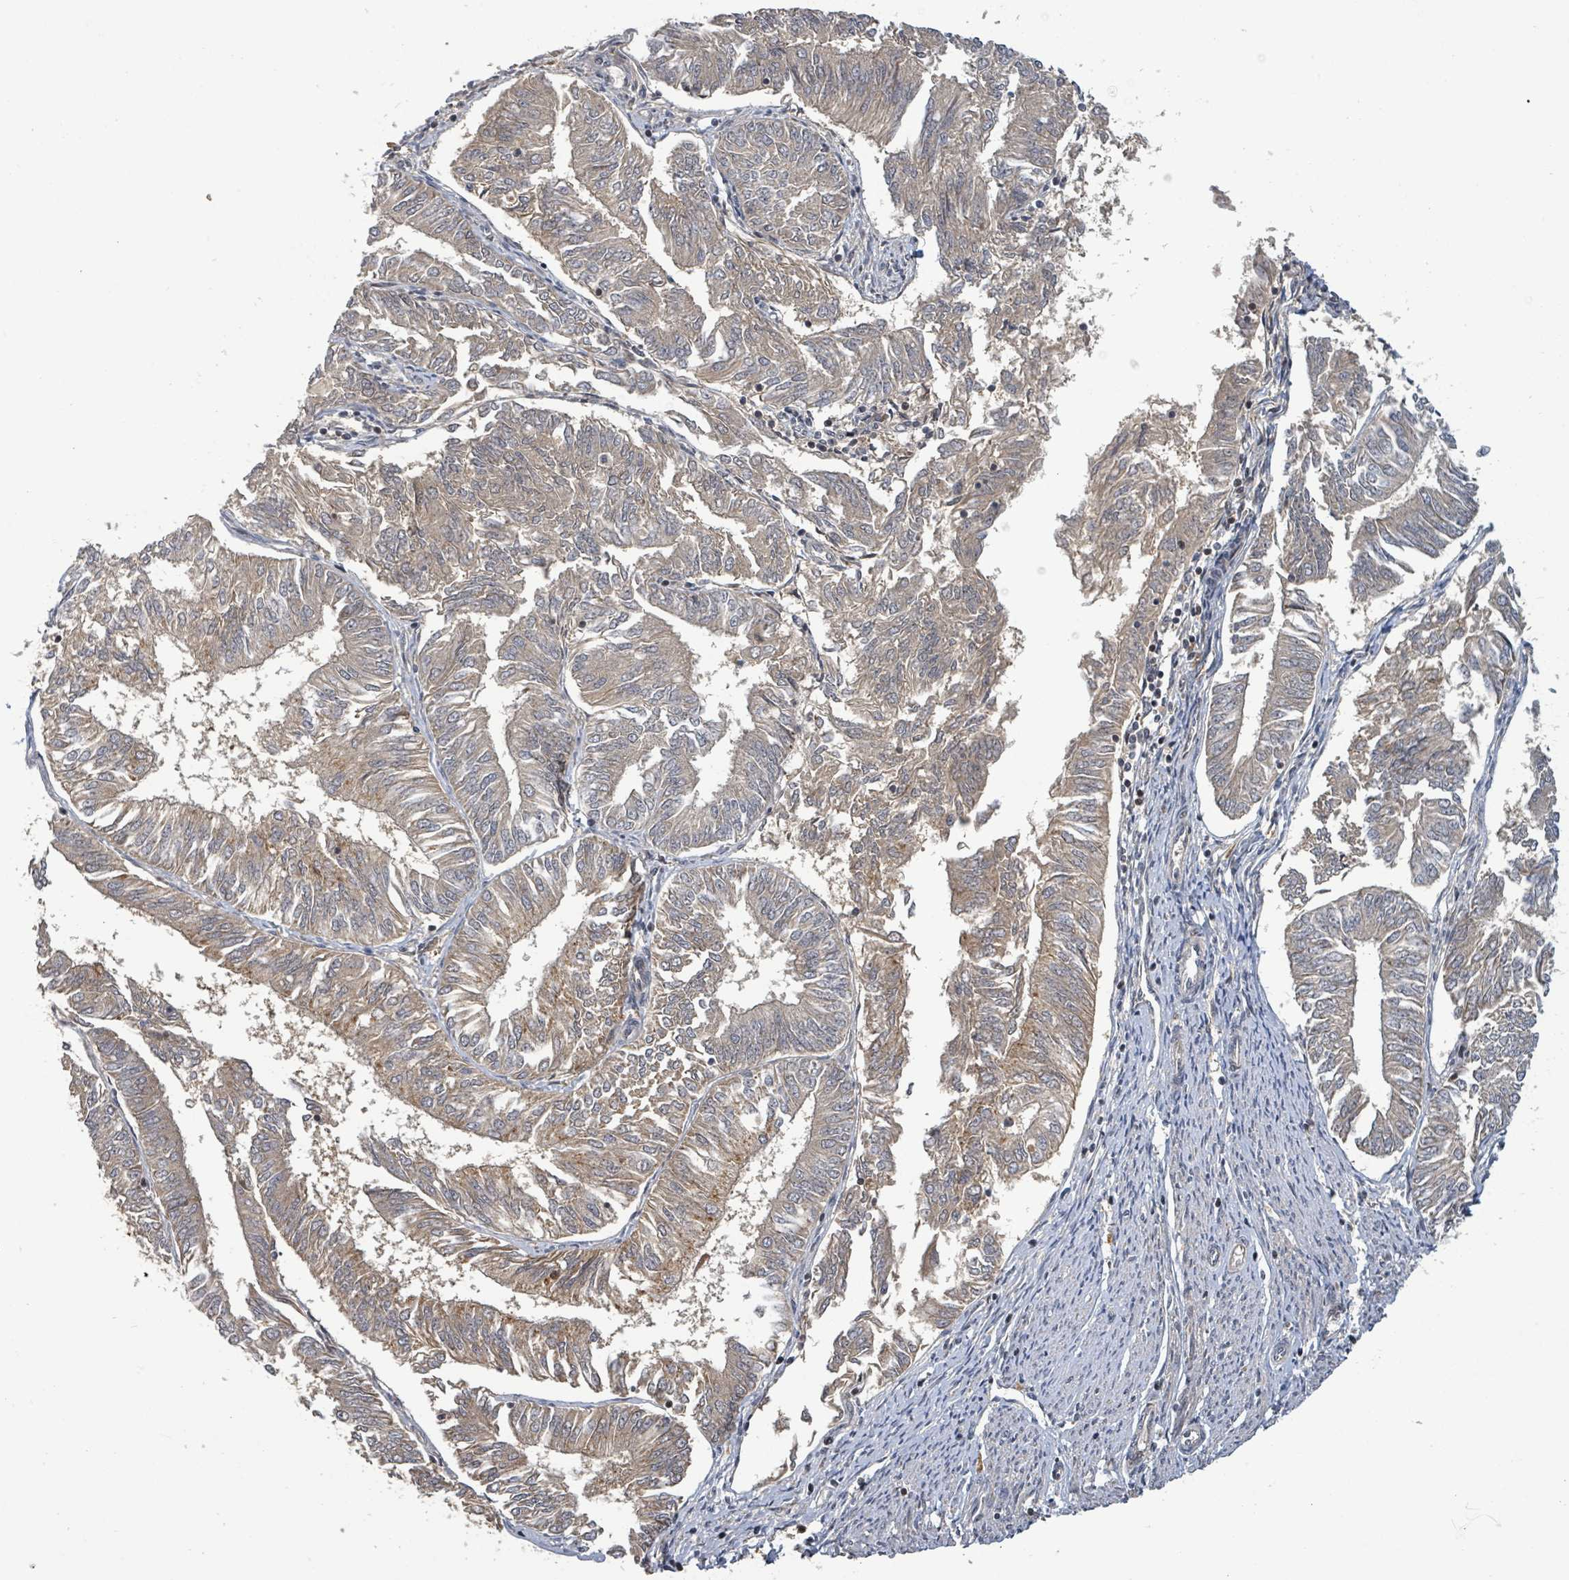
{"staining": {"intensity": "weak", "quantity": ">75%", "location": "cytoplasmic/membranous"}, "tissue": "endometrial cancer", "cell_type": "Tumor cells", "image_type": "cancer", "snomed": [{"axis": "morphology", "description": "Adenocarcinoma, NOS"}, {"axis": "topography", "description": "Endometrium"}], "caption": "Brown immunohistochemical staining in endometrial cancer (adenocarcinoma) demonstrates weak cytoplasmic/membranous expression in approximately >75% of tumor cells.", "gene": "ITGA11", "patient": {"sex": "female", "age": 58}}